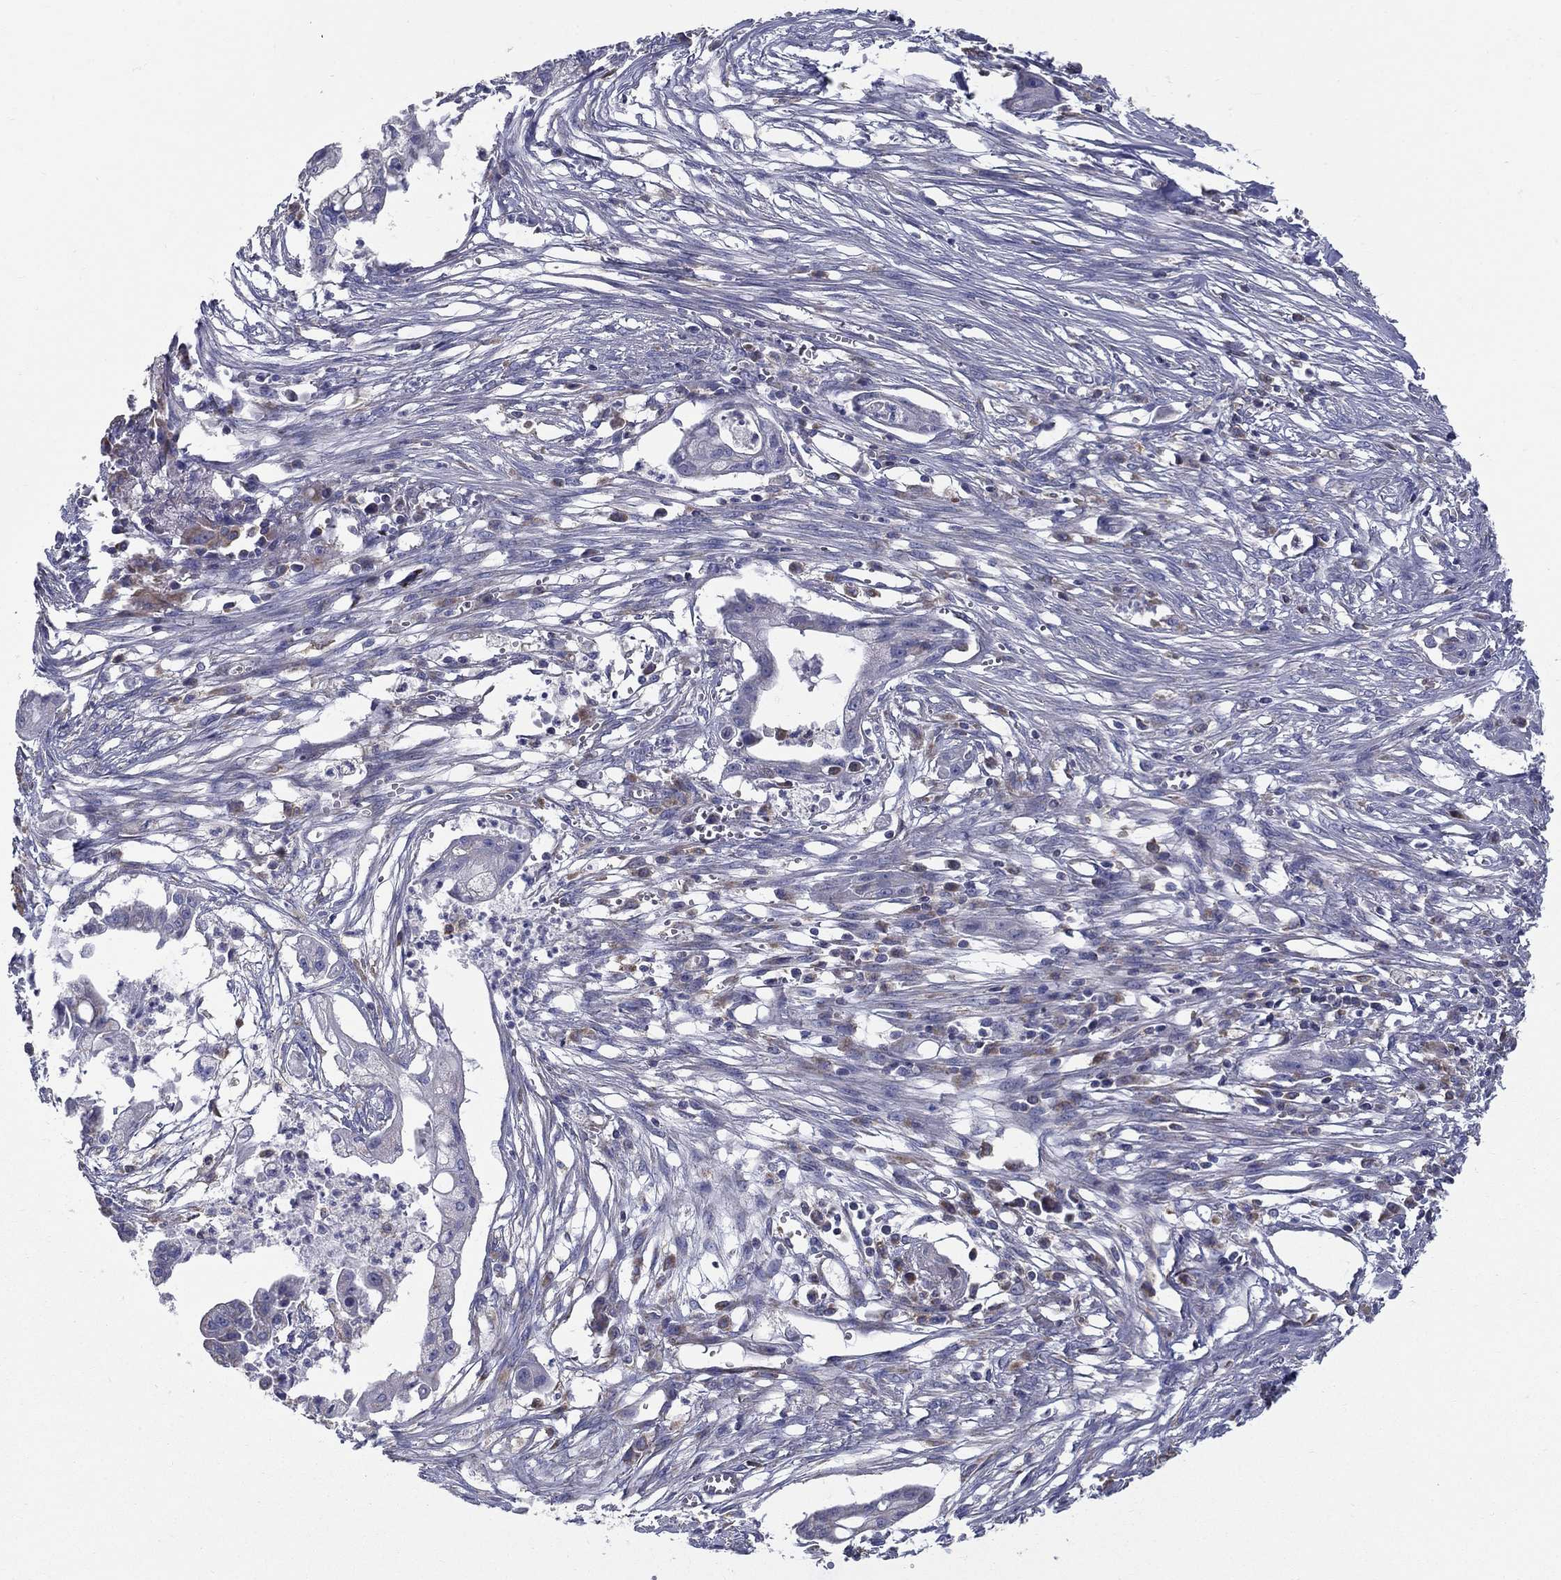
{"staining": {"intensity": "negative", "quantity": "none", "location": "none"}, "tissue": "pancreatic cancer", "cell_type": "Tumor cells", "image_type": "cancer", "snomed": [{"axis": "morphology", "description": "Normal tissue, NOS"}, {"axis": "morphology", "description": "Adenocarcinoma, NOS"}, {"axis": "topography", "description": "Pancreas"}], "caption": "There is no significant staining in tumor cells of pancreatic cancer.", "gene": "NME5", "patient": {"sex": "female", "age": 58}}